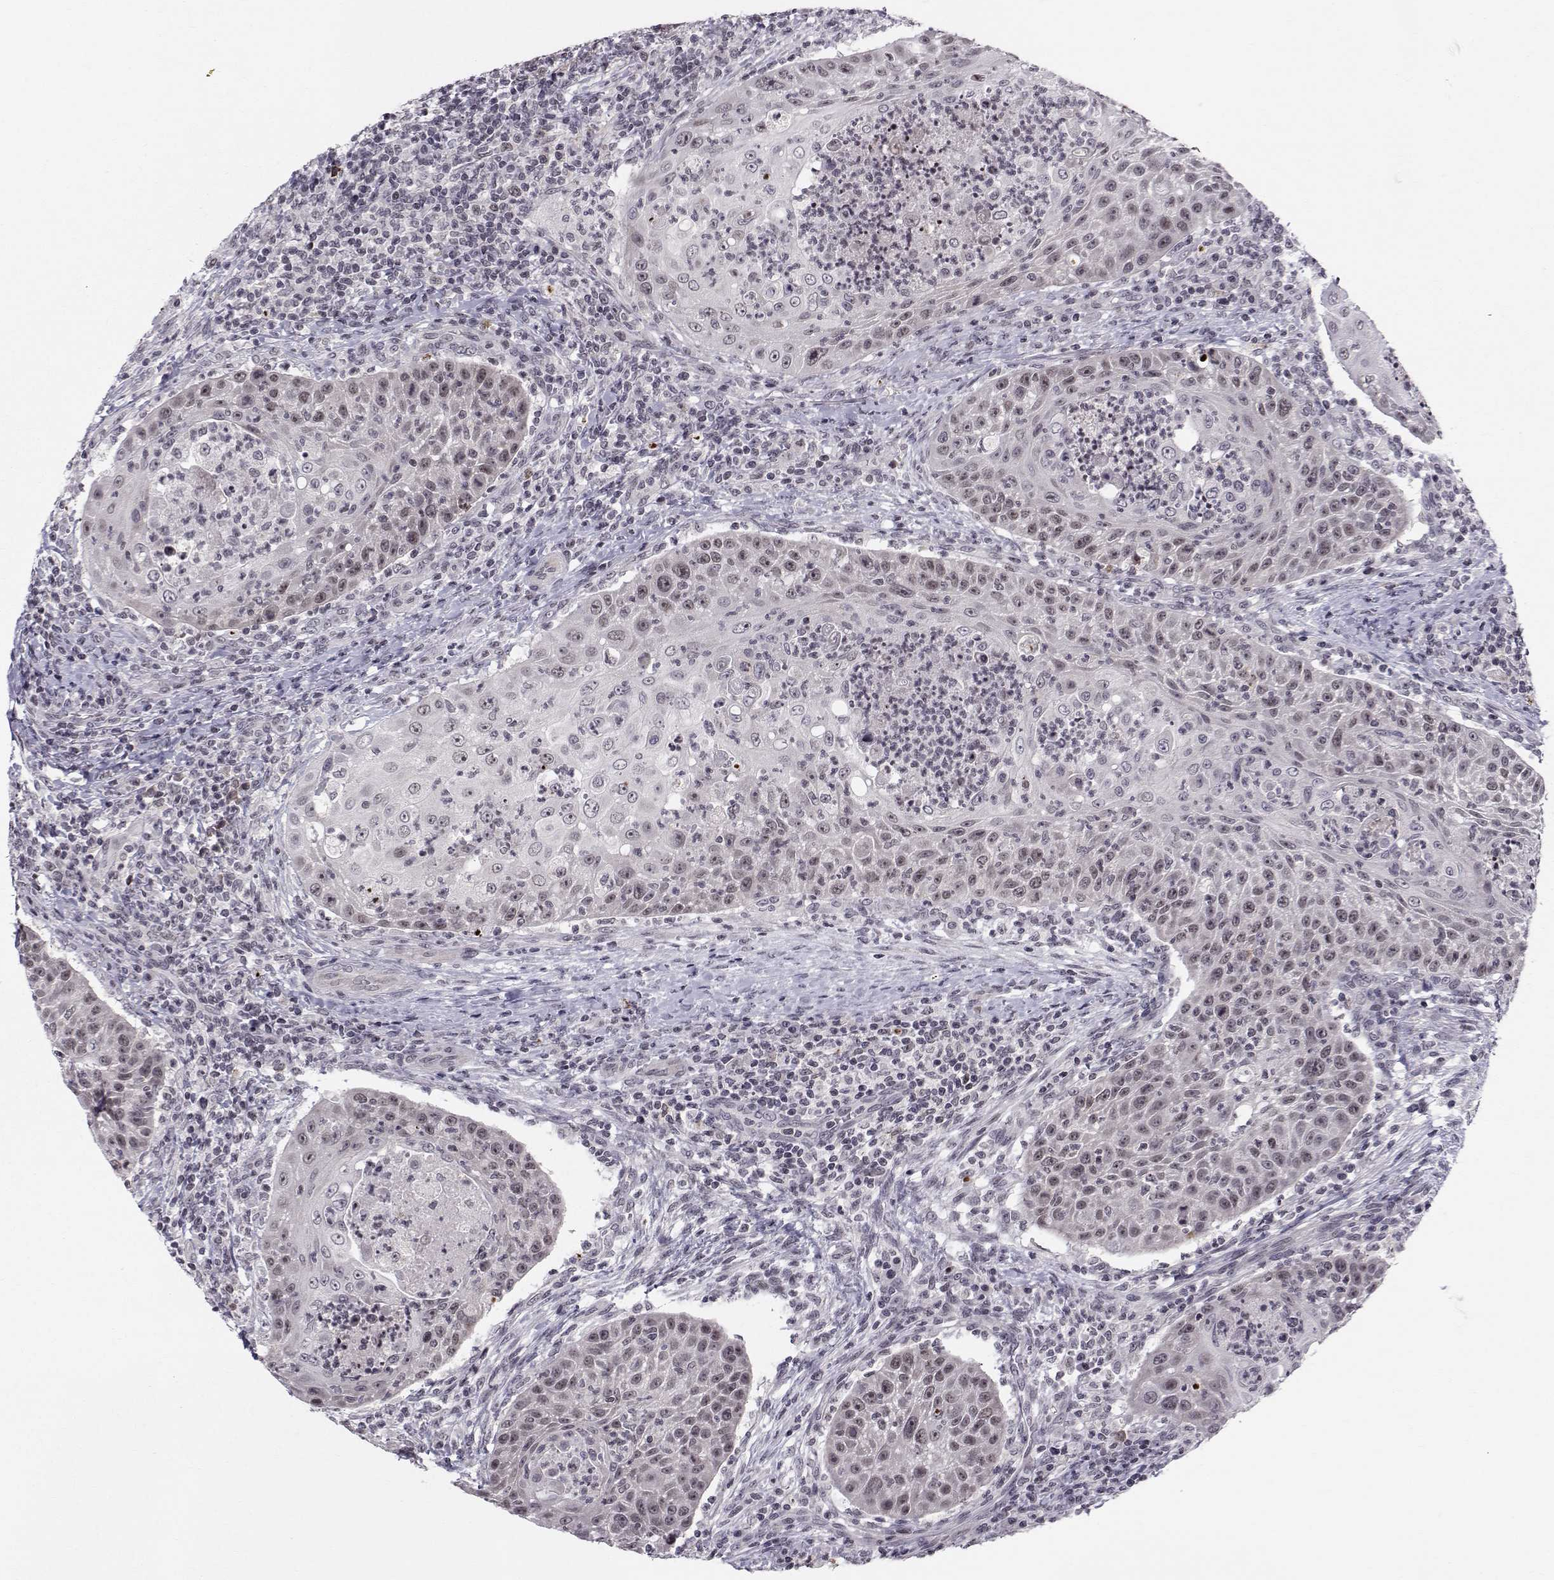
{"staining": {"intensity": "negative", "quantity": "none", "location": "none"}, "tissue": "head and neck cancer", "cell_type": "Tumor cells", "image_type": "cancer", "snomed": [{"axis": "morphology", "description": "Squamous cell carcinoma, NOS"}, {"axis": "topography", "description": "Head-Neck"}], "caption": "Squamous cell carcinoma (head and neck) stained for a protein using immunohistochemistry exhibits no staining tumor cells.", "gene": "MARCHF4", "patient": {"sex": "male", "age": 69}}